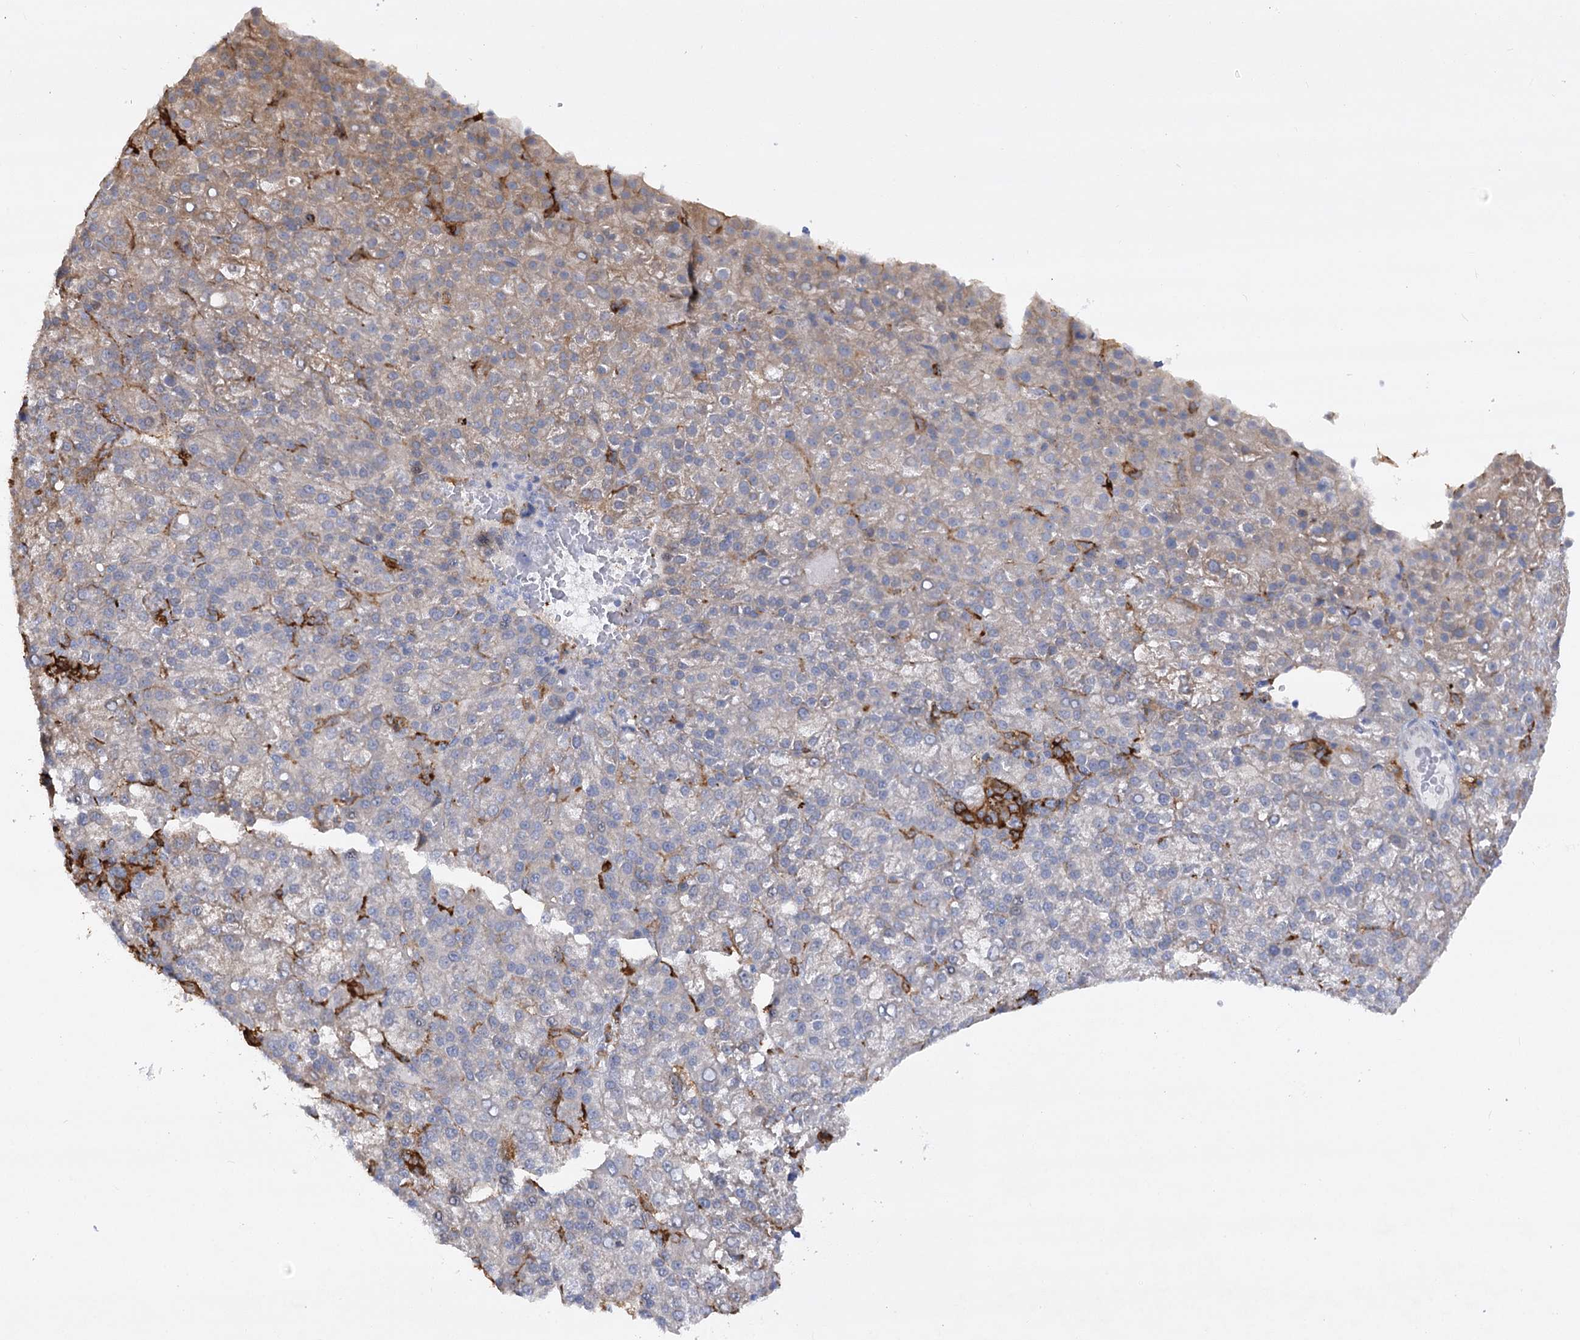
{"staining": {"intensity": "moderate", "quantity": "<25%", "location": "cytoplasmic/membranous"}, "tissue": "liver cancer", "cell_type": "Tumor cells", "image_type": "cancer", "snomed": [{"axis": "morphology", "description": "Carcinoma, Hepatocellular, NOS"}, {"axis": "topography", "description": "Liver"}], "caption": "Human liver cancer stained with a brown dye reveals moderate cytoplasmic/membranous positive expression in approximately <25% of tumor cells.", "gene": "PIWIL4", "patient": {"sex": "female", "age": 58}}